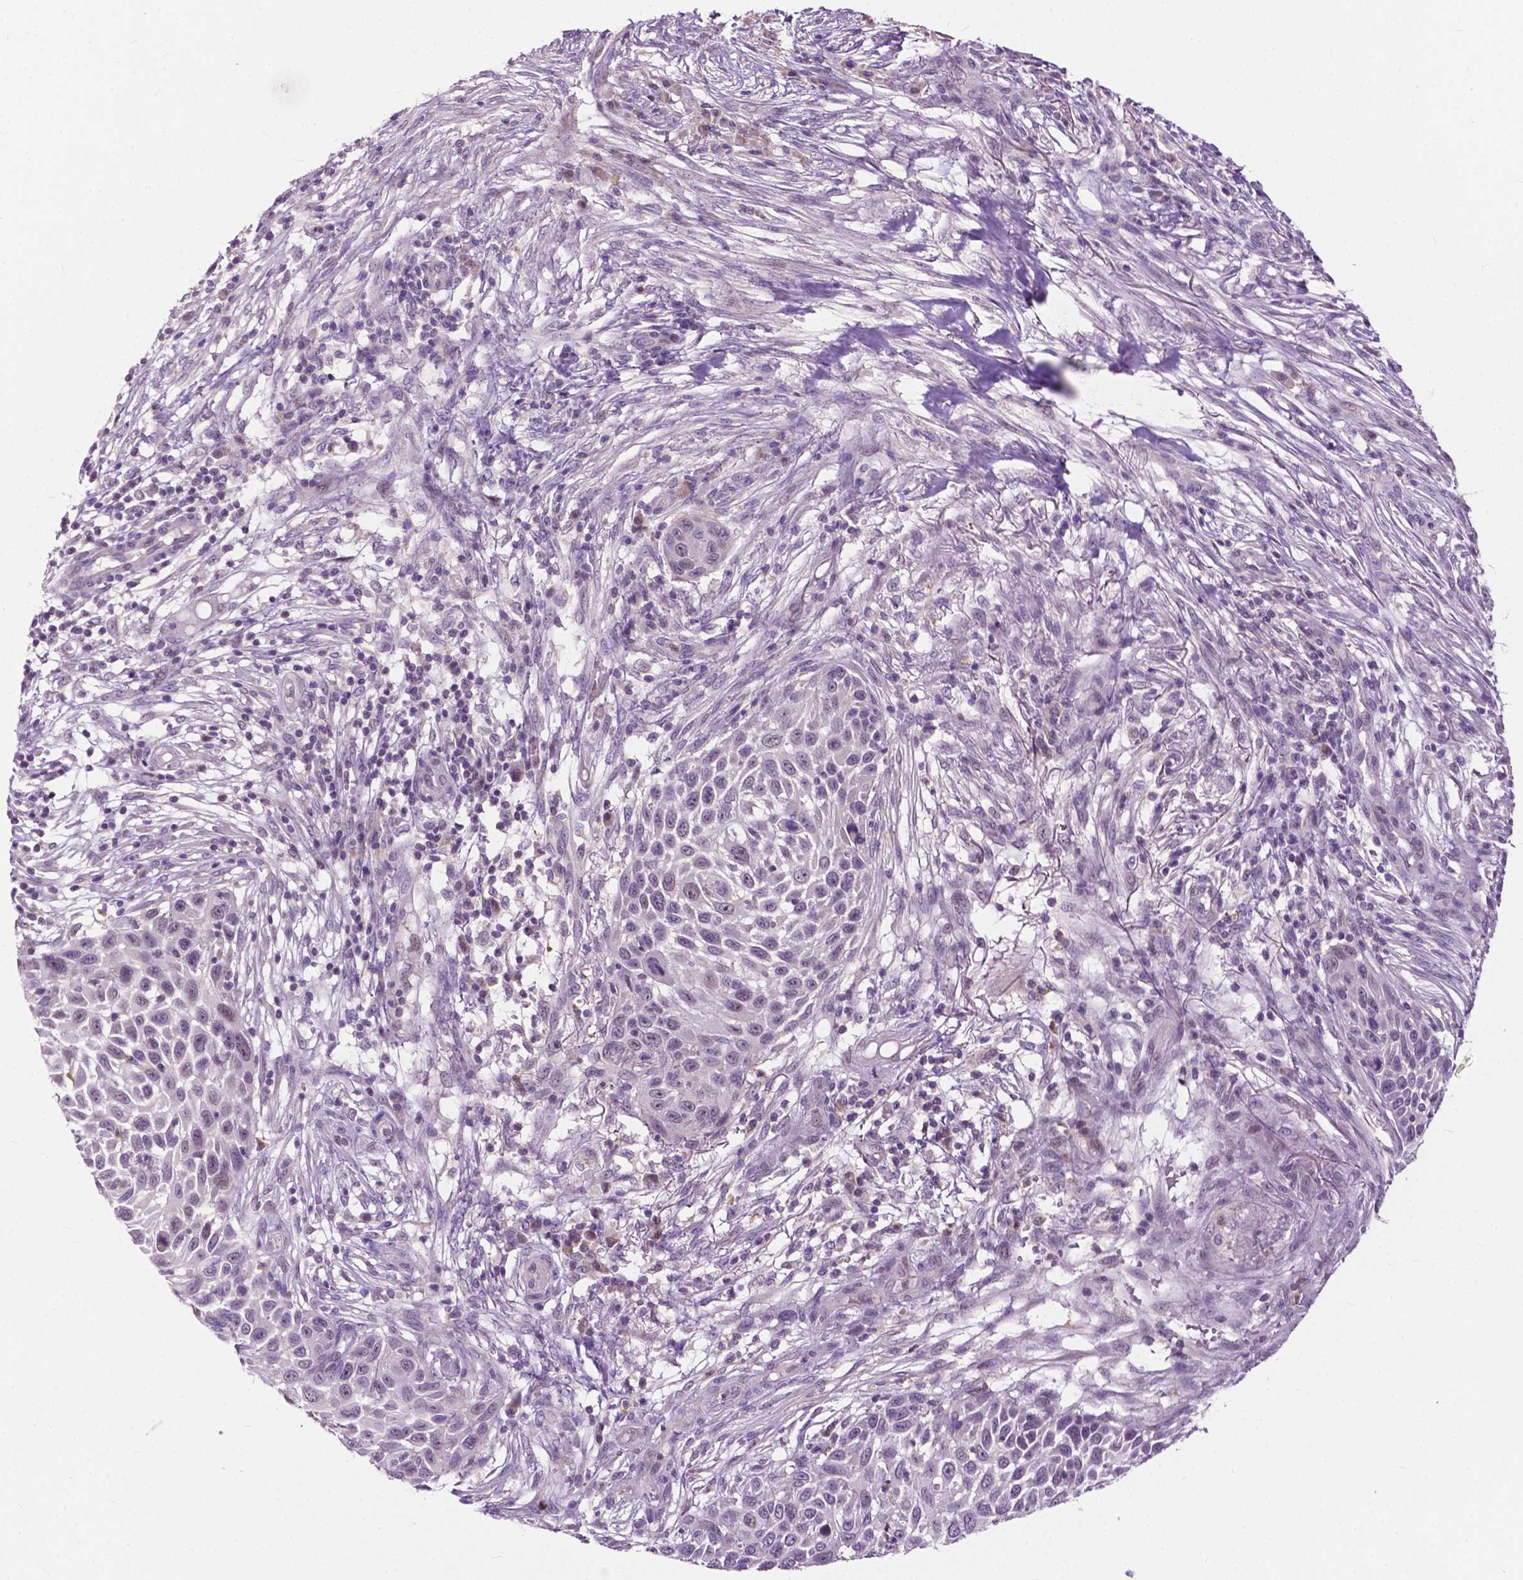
{"staining": {"intensity": "negative", "quantity": "none", "location": "none"}, "tissue": "skin cancer", "cell_type": "Tumor cells", "image_type": "cancer", "snomed": [{"axis": "morphology", "description": "Squamous cell carcinoma, NOS"}, {"axis": "topography", "description": "Skin"}], "caption": "Immunohistochemistry (IHC) of human skin squamous cell carcinoma exhibits no positivity in tumor cells. (IHC, brightfield microscopy, high magnification).", "gene": "TTC9B", "patient": {"sex": "male", "age": 92}}